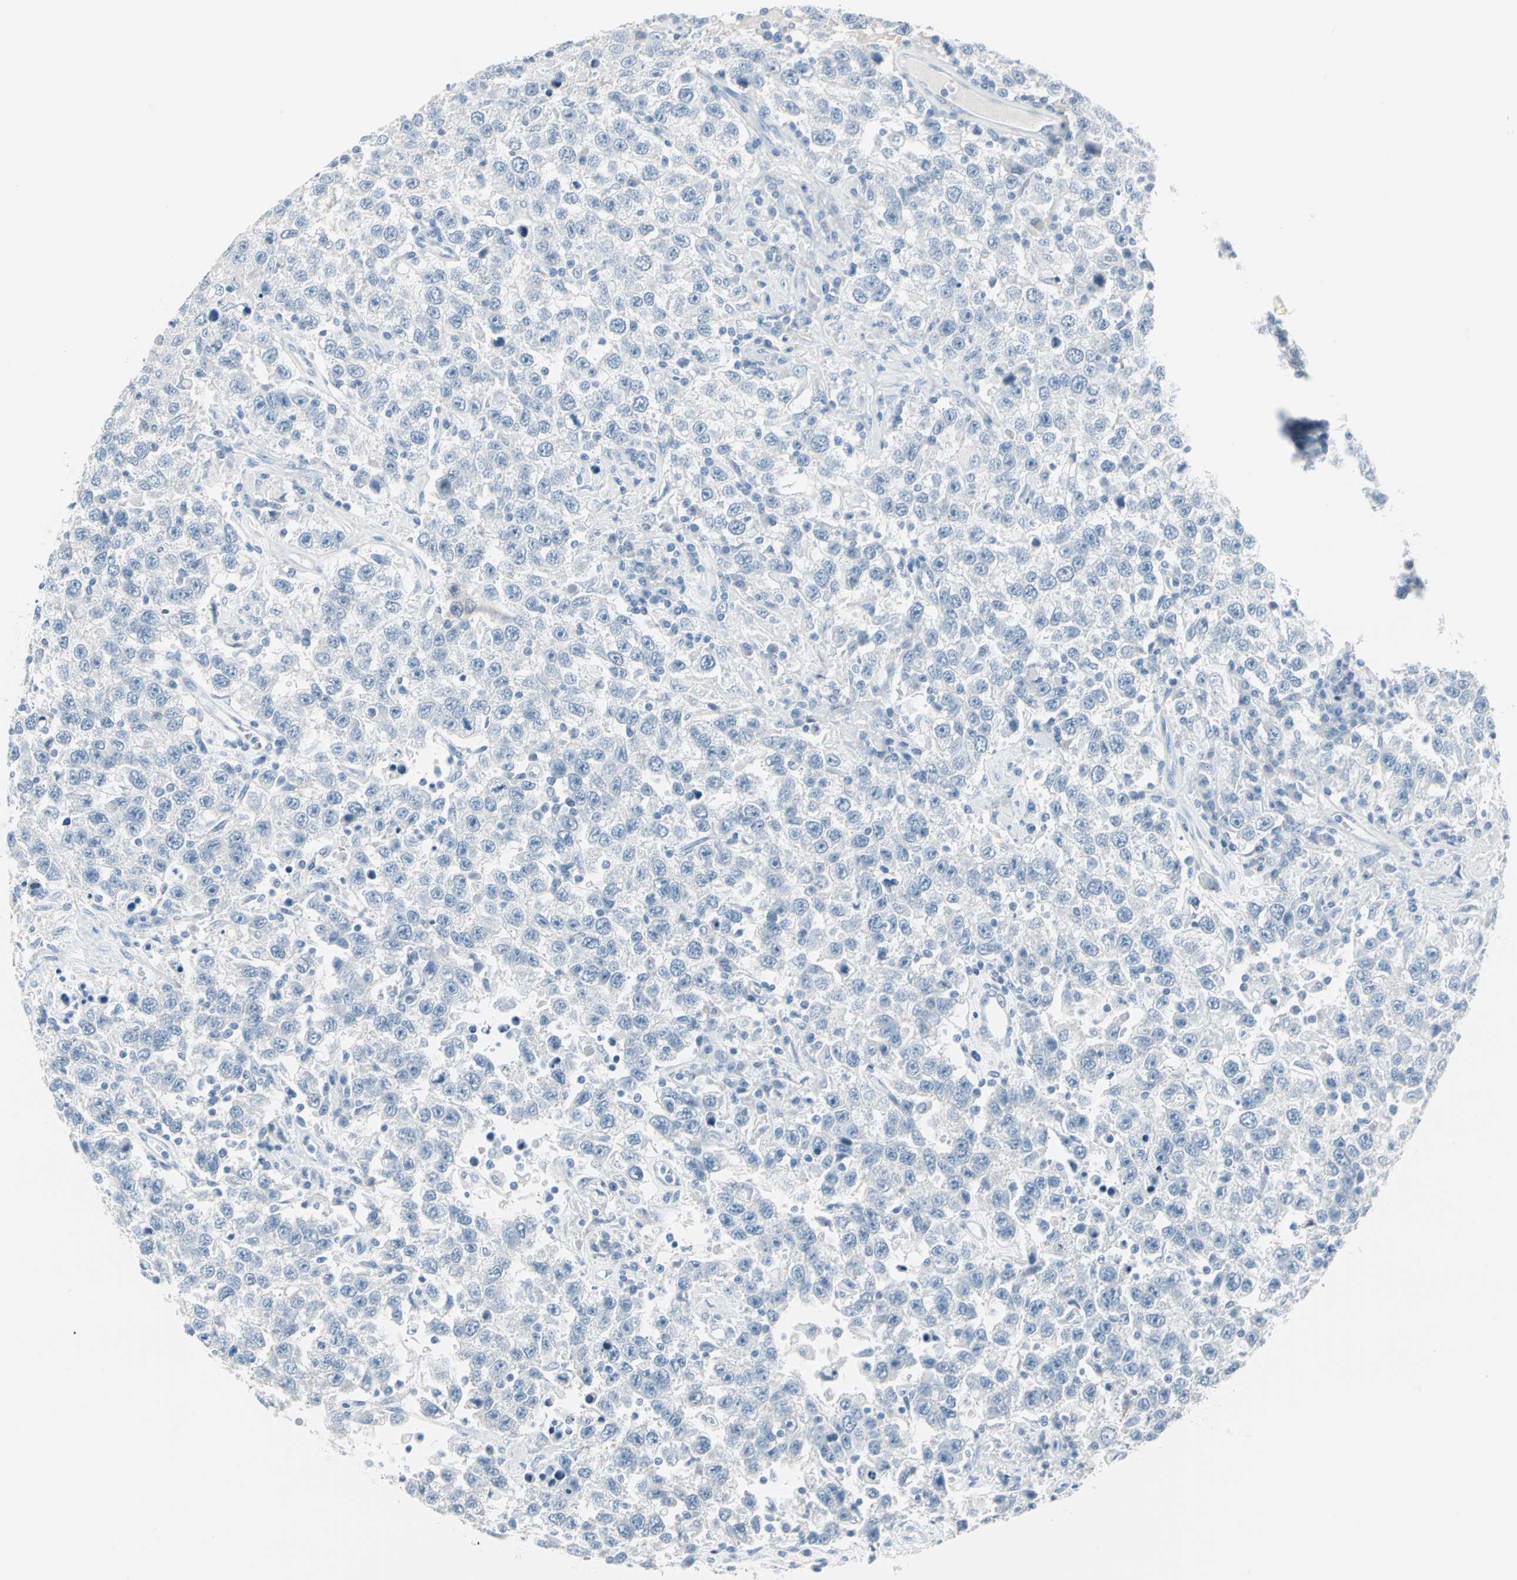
{"staining": {"intensity": "negative", "quantity": "none", "location": "none"}, "tissue": "testis cancer", "cell_type": "Tumor cells", "image_type": "cancer", "snomed": [{"axis": "morphology", "description": "Seminoma, NOS"}, {"axis": "topography", "description": "Testis"}], "caption": "Immunohistochemical staining of human testis cancer exhibits no significant positivity in tumor cells.", "gene": "STX1A", "patient": {"sex": "male", "age": 41}}